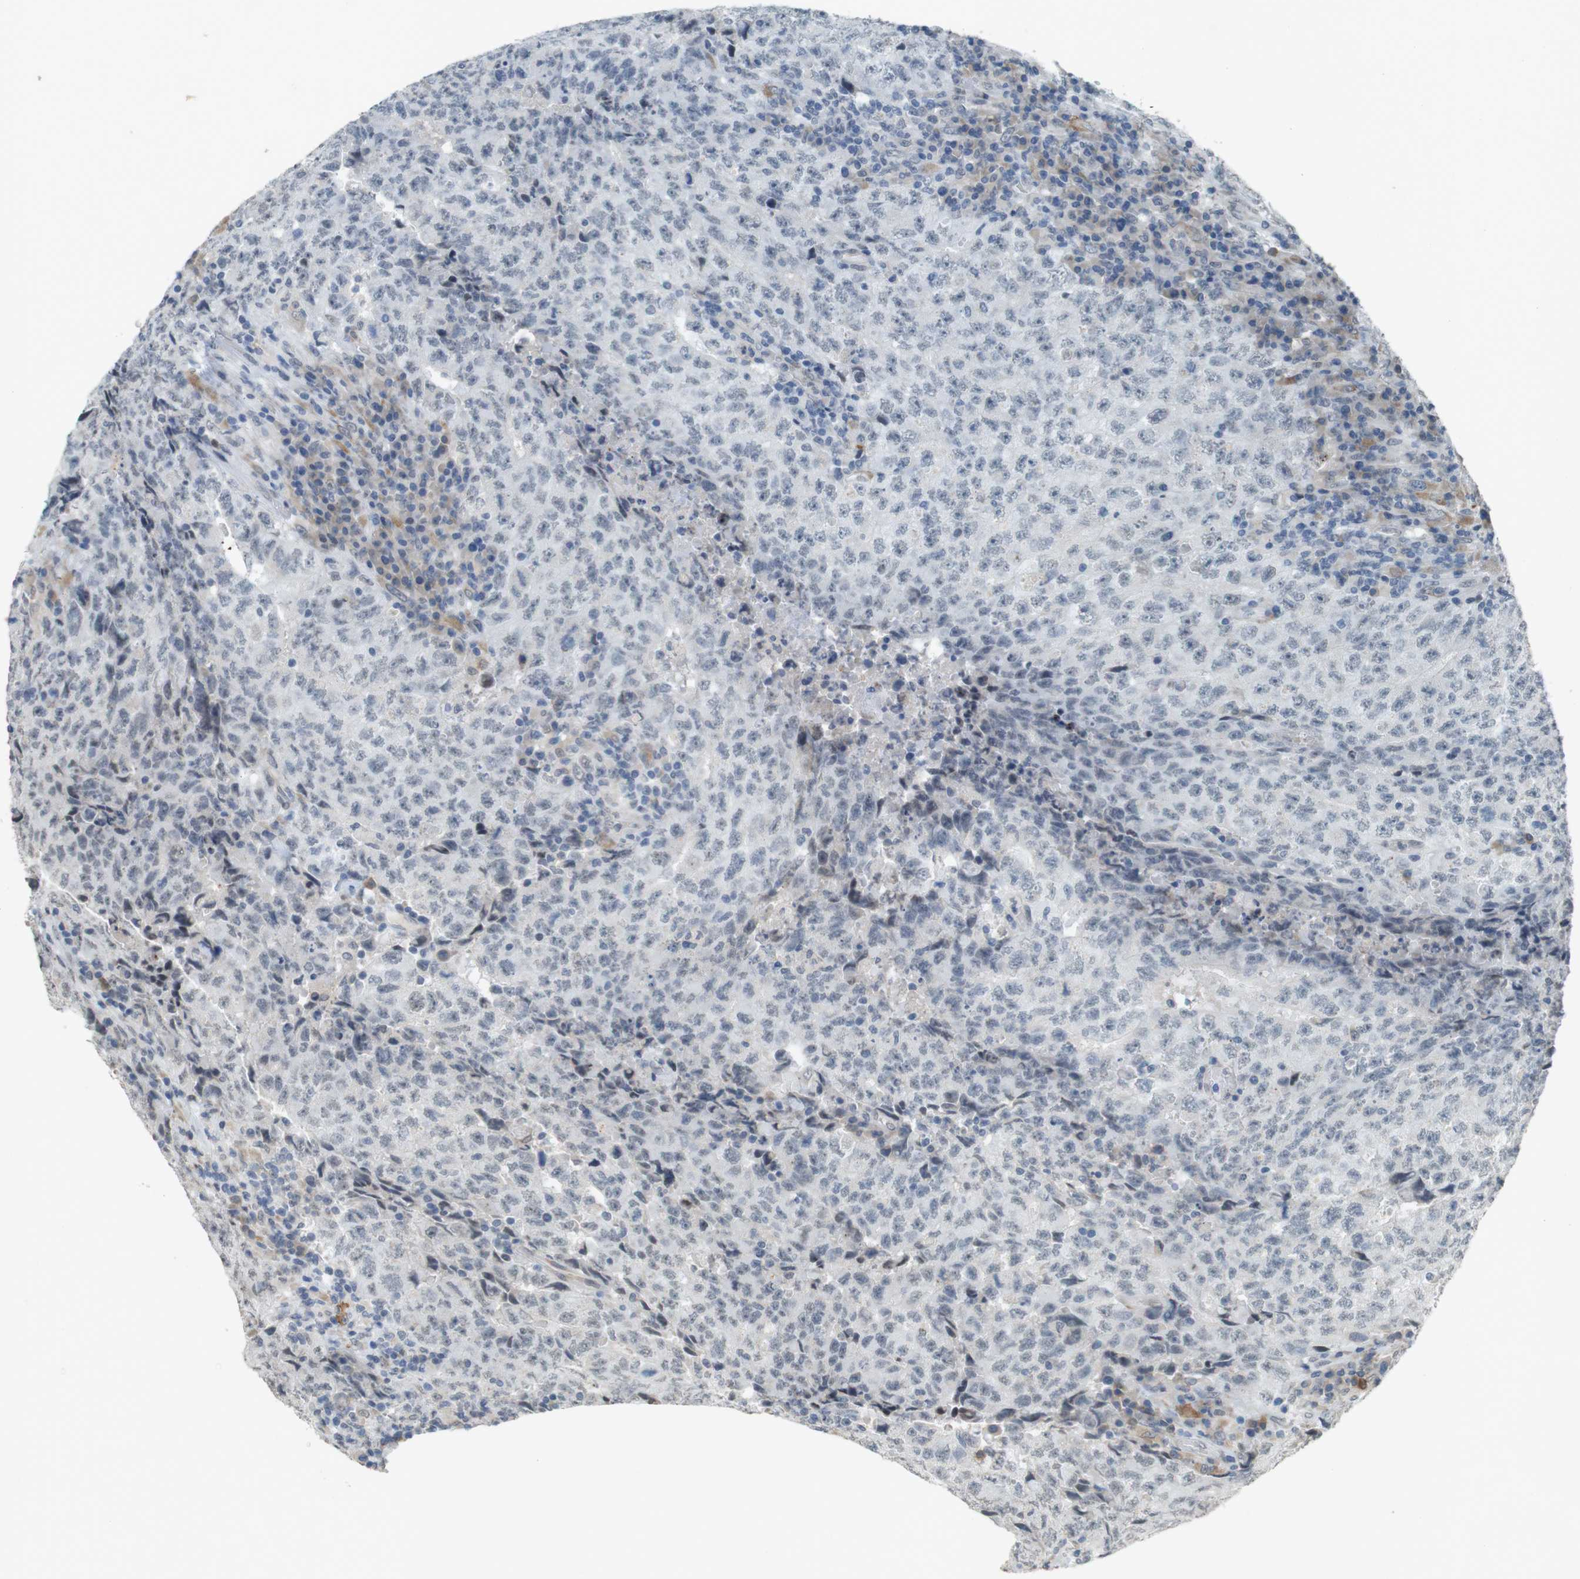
{"staining": {"intensity": "negative", "quantity": "none", "location": "none"}, "tissue": "testis cancer", "cell_type": "Tumor cells", "image_type": "cancer", "snomed": [{"axis": "morphology", "description": "Necrosis, NOS"}, {"axis": "morphology", "description": "Carcinoma, Embryonal, NOS"}, {"axis": "topography", "description": "Testis"}], "caption": "Testis embryonal carcinoma stained for a protein using IHC shows no positivity tumor cells.", "gene": "FZD10", "patient": {"sex": "male", "age": 19}}